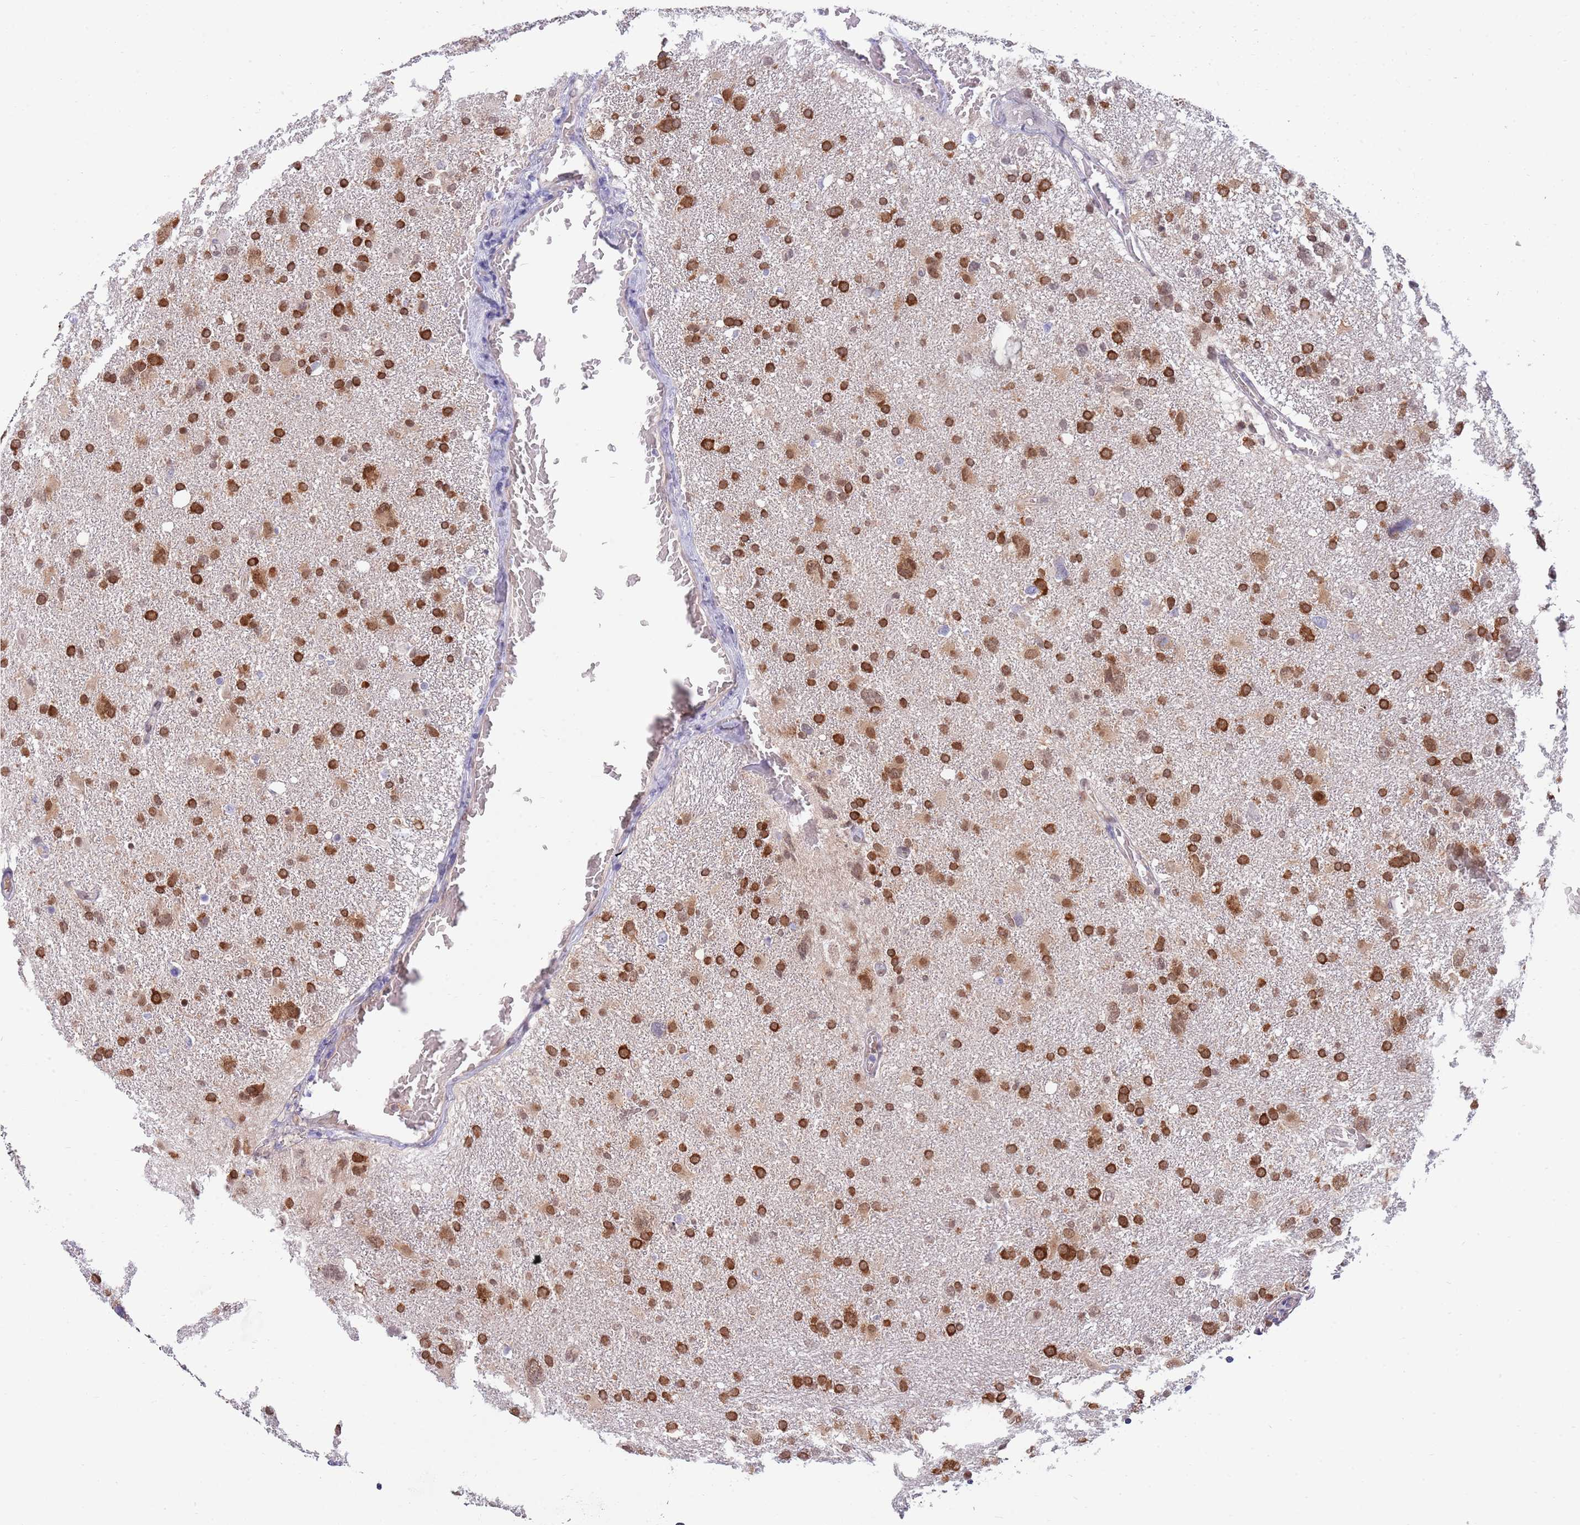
{"staining": {"intensity": "strong", "quantity": ">75%", "location": "cytoplasmic/membranous,nuclear"}, "tissue": "glioma", "cell_type": "Tumor cells", "image_type": "cancer", "snomed": [{"axis": "morphology", "description": "Glioma, malignant, High grade"}, {"axis": "topography", "description": "Brain"}], "caption": "IHC of malignant high-grade glioma reveals high levels of strong cytoplasmic/membranous and nuclear positivity in about >75% of tumor cells.", "gene": "NLRP6", "patient": {"sex": "male", "age": 61}}